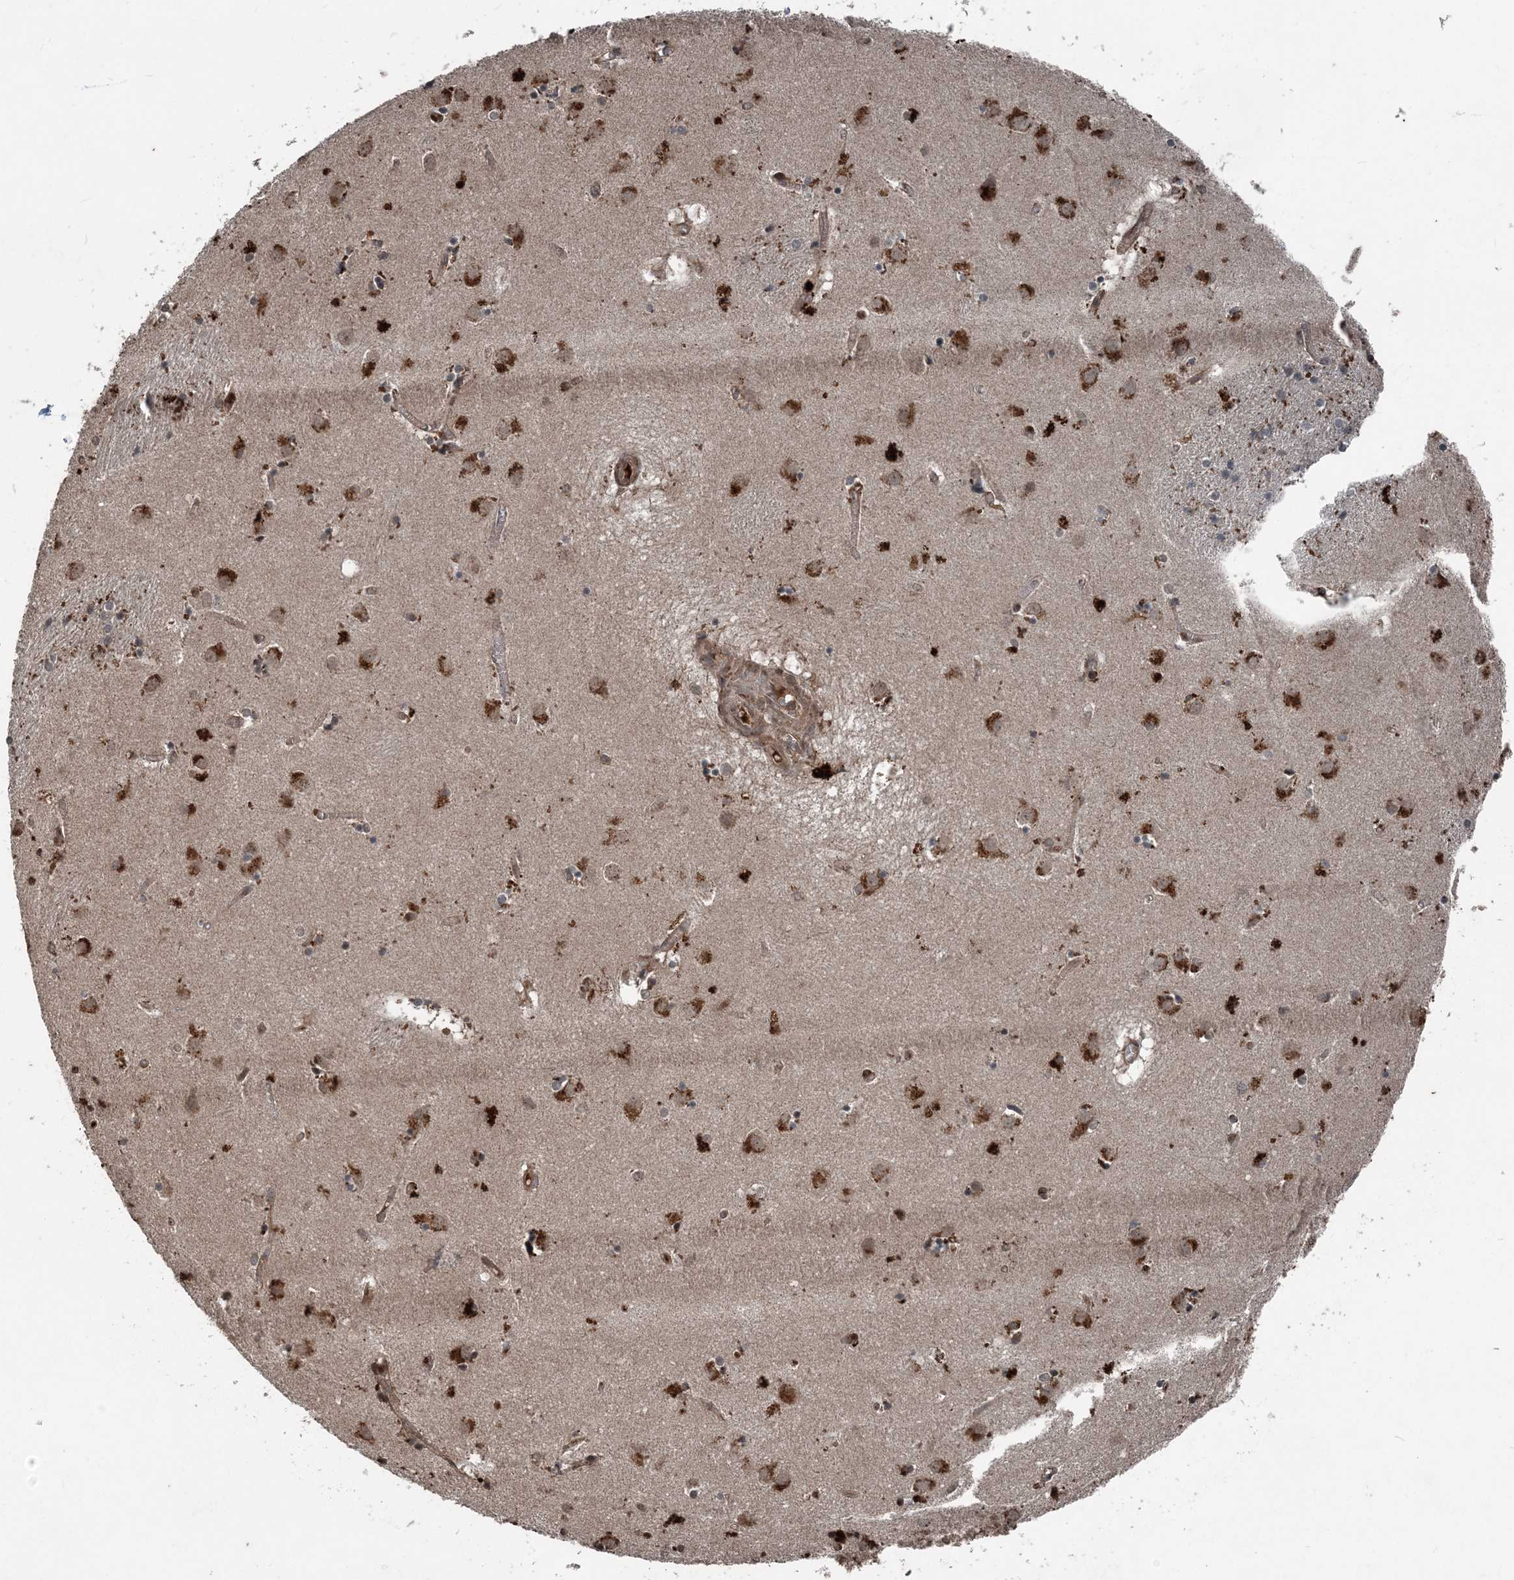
{"staining": {"intensity": "moderate", "quantity": "<25%", "location": "cytoplasmic/membranous"}, "tissue": "caudate", "cell_type": "Glial cells", "image_type": "normal", "snomed": [{"axis": "morphology", "description": "Normal tissue, NOS"}, {"axis": "topography", "description": "Lateral ventricle wall"}], "caption": "Immunohistochemistry of normal caudate exhibits low levels of moderate cytoplasmic/membranous staining in approximately <25% of glial cells. The staining is performed using DAB (3,3'-diaminobenzidine) brown chromogen to label protein expression. The nuclei are counter-stained blue using hematoxylin.", "gene": "CFL1", "patient": {"sex": "male", "age": 70}}